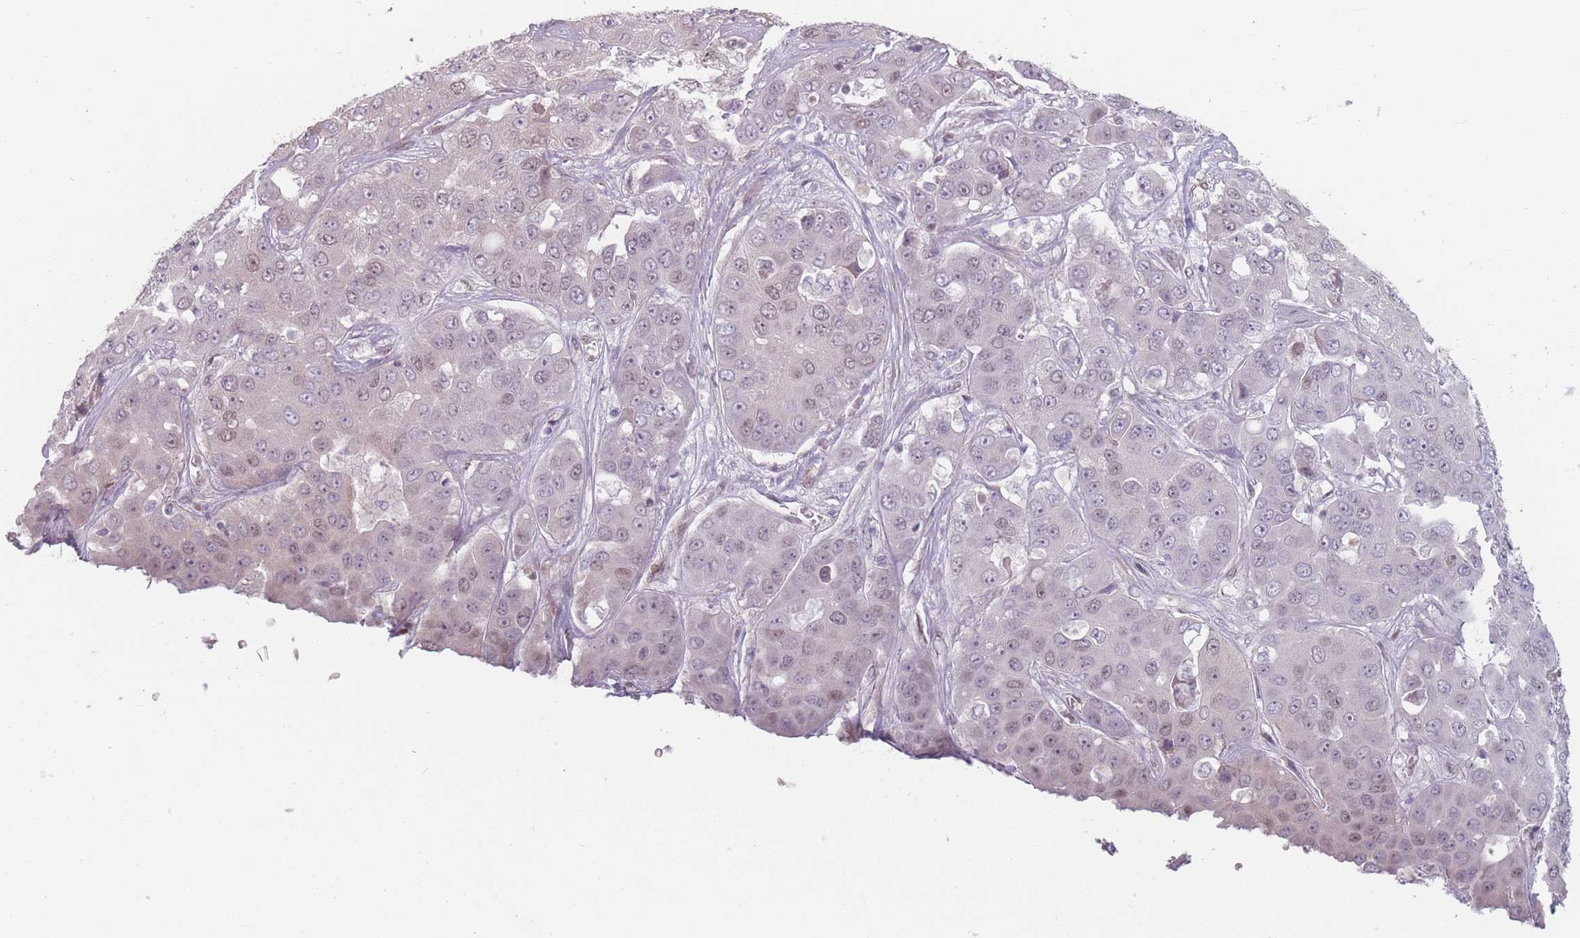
{"staining": {"intensity": "weak", "quantity": "<25%", "location": "nuclear"}, "tissue": "liver cancer", "cell_type": "Tumor cells", "image_type": "cancer", "snomed": [{"axis": "morphology", "description": "Cholangiocarcinoma"}, {"axis": "topography", "description": "Liver"}], "caption": "A micrograph of human liver cancer (cholangiocarcinoma) is negative for staining in tumor cells.", "gene": "SH3BGRL2", "patient": {"sex": "female", "age": 52}}